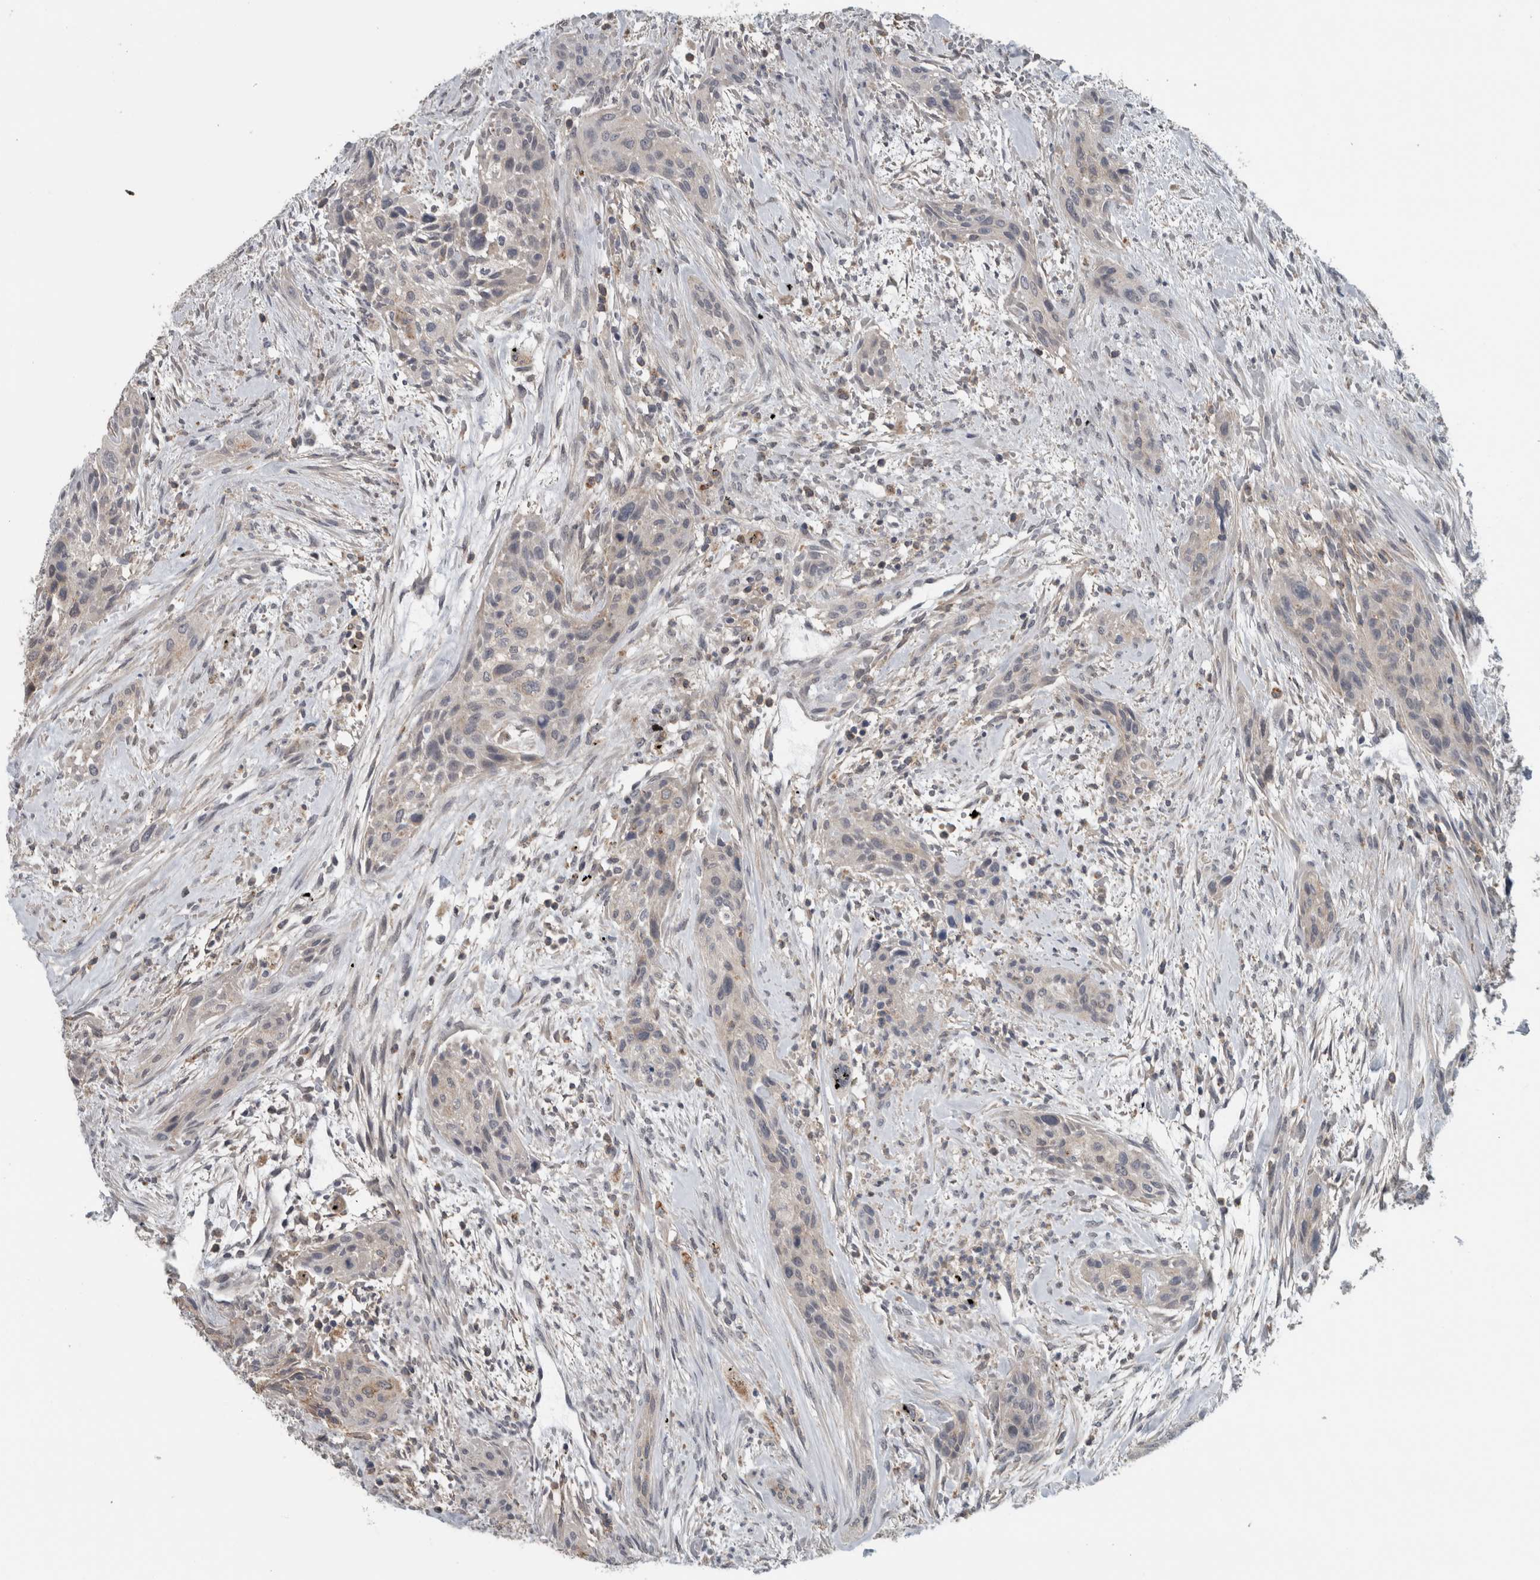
{"staining": {"intensity": "weak", "quantity": "<25%", "location": "cytoplasmic/membranous"}, "tissue": "urothelial cancer", "cell_type": "Tumor cells", "image_type": "cancer", "snomed": [{"axis": "morphology", "description": "Urothelial carcinoma, High grade"}, {"axis": "topography", "description": "Urinary bladder"}], "caption": "The immunohistochemistry (IHC) image has no significant positivity in tumor cells of urothelial carcinoma (high-grade) tissue.", "gene": "ACSF2", "patient": {"sex": "male", "age": 35}}